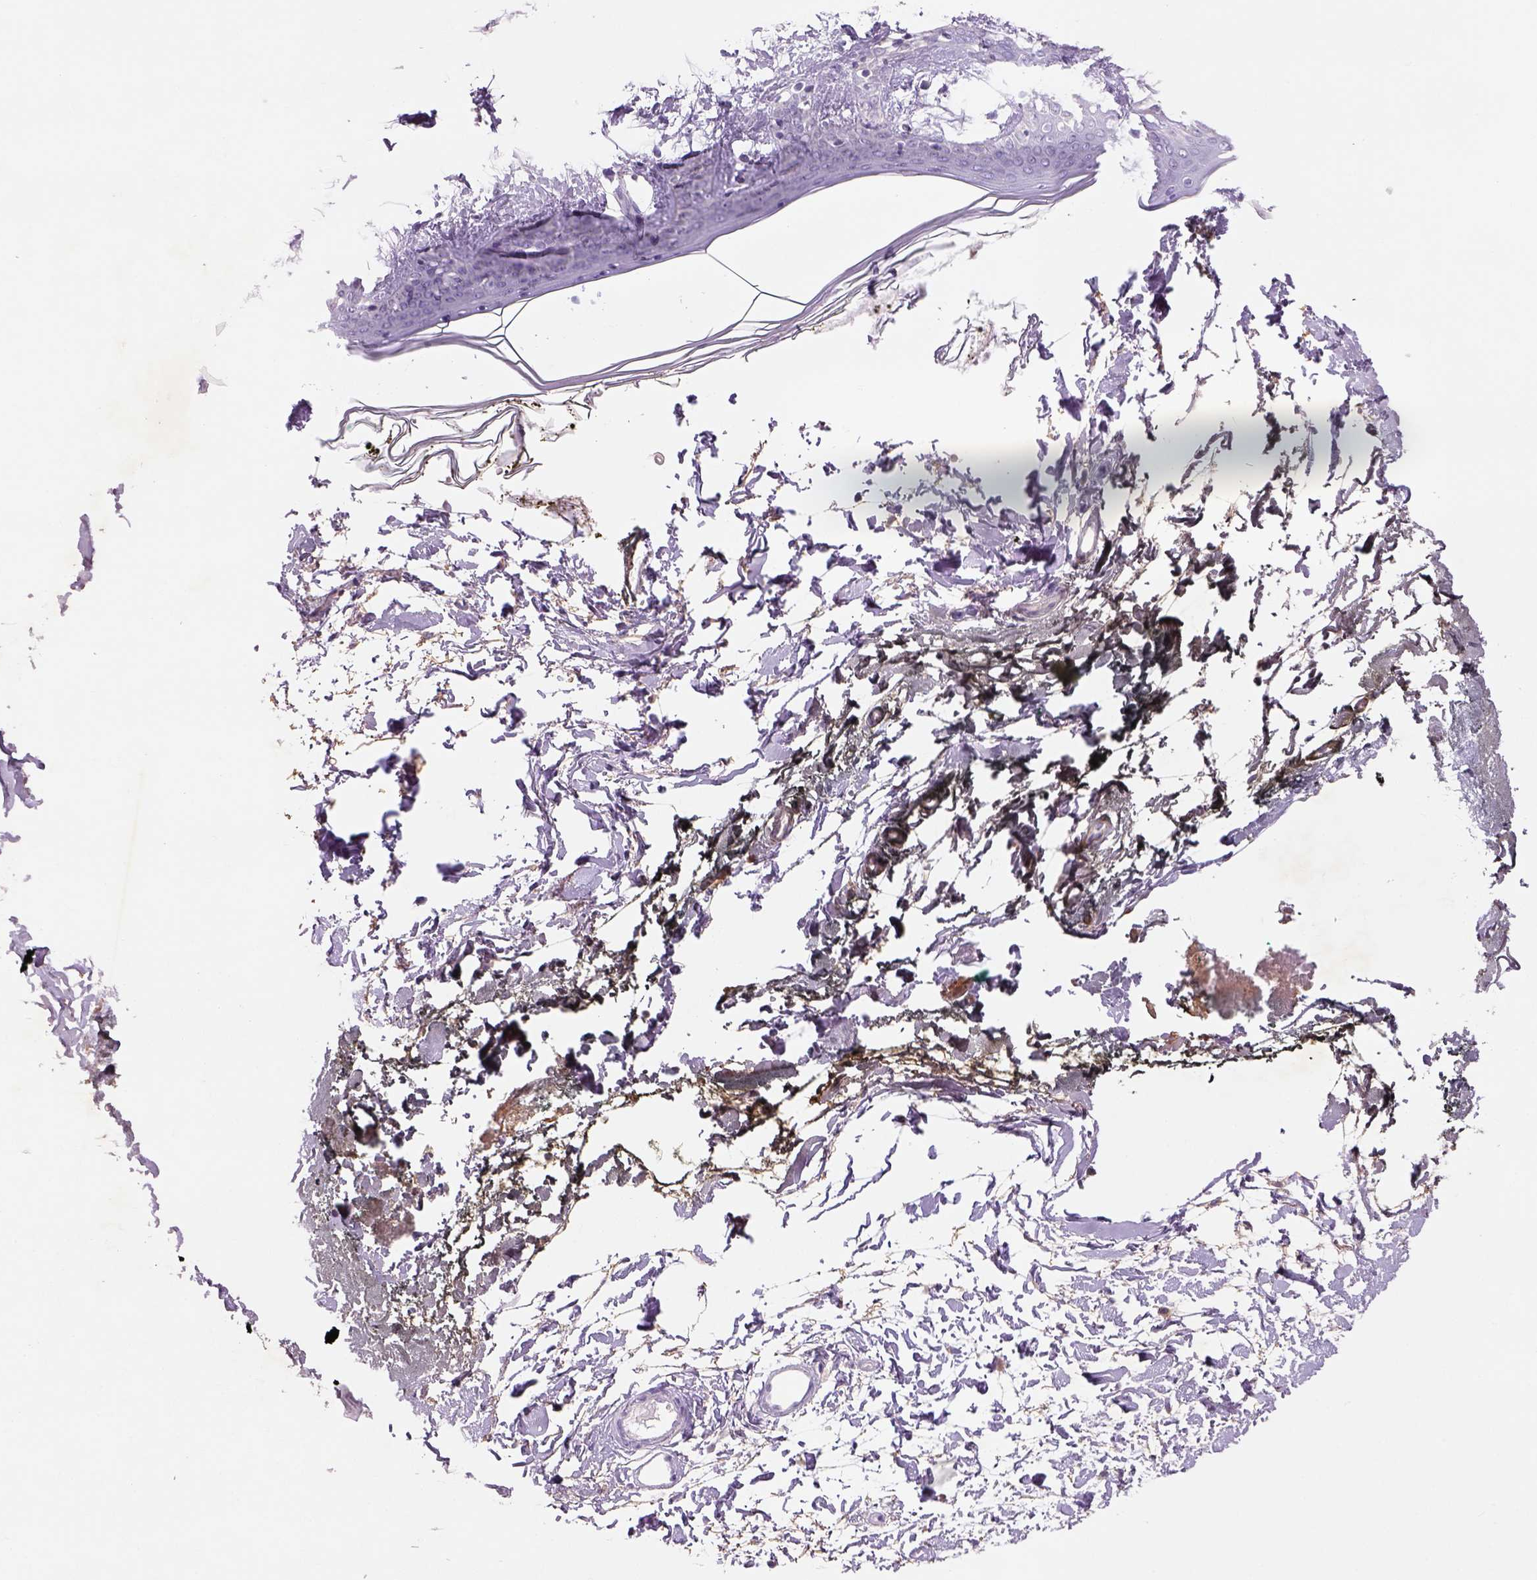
{"staining": {"intensity": "negative", "quantity": "none", "location": "none"}, "tissue": "skin", "cell_type": "Fibroblasts", "image_type": "normal", "snomed": [{"axis": "morphology", "description": "Normal tissue, NOS"}, {"axis": "topography", "description": "Skin"}], "caption": "Immunohistochemistry (IHC) of benign skin reveals no staining in fibroblasts.", "gene": "NAALAD2", "patient": {"sex": "female", "age": 34}}